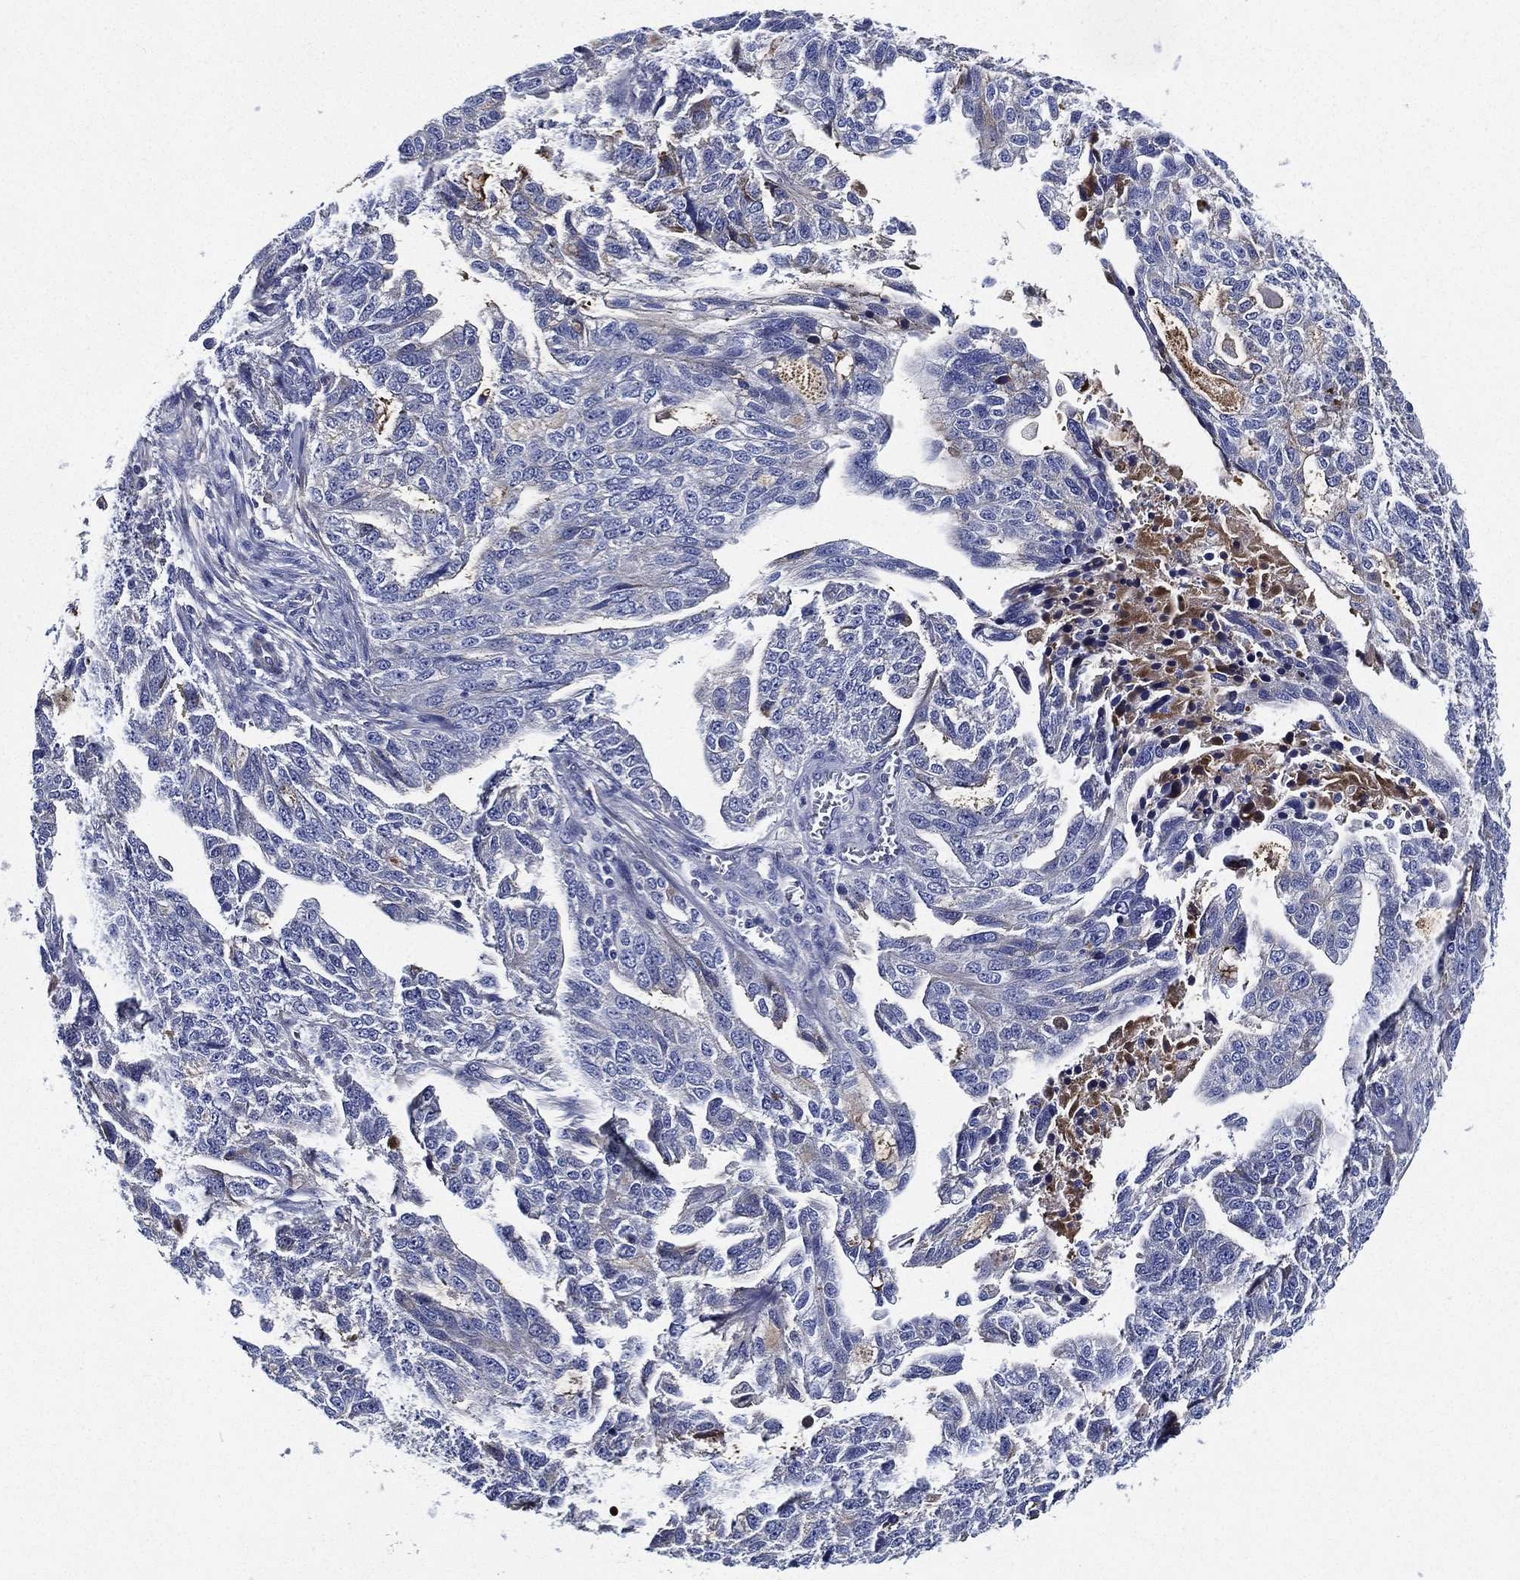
{"staining": {"intensity": "negative", "quantity": "none", "location": "none"}, "tissue": "ovarian cancer", "cell_type": "Tumor cells", "image_type": "cancer", "snomed": [{"axis": "morphology", "description": "Cystadenocarcinoma, serous, NOS"}, {"axis": "topography", "description": "Ovary"}], "caption": "A photomicrograph of ovarian cancer (serous cystadenocarcinoma) stained for a protein exhibits no brown staining in tumor cells.", "gene": "TMPRSS11D", "patient": {"sex": "female", "age": 51}}